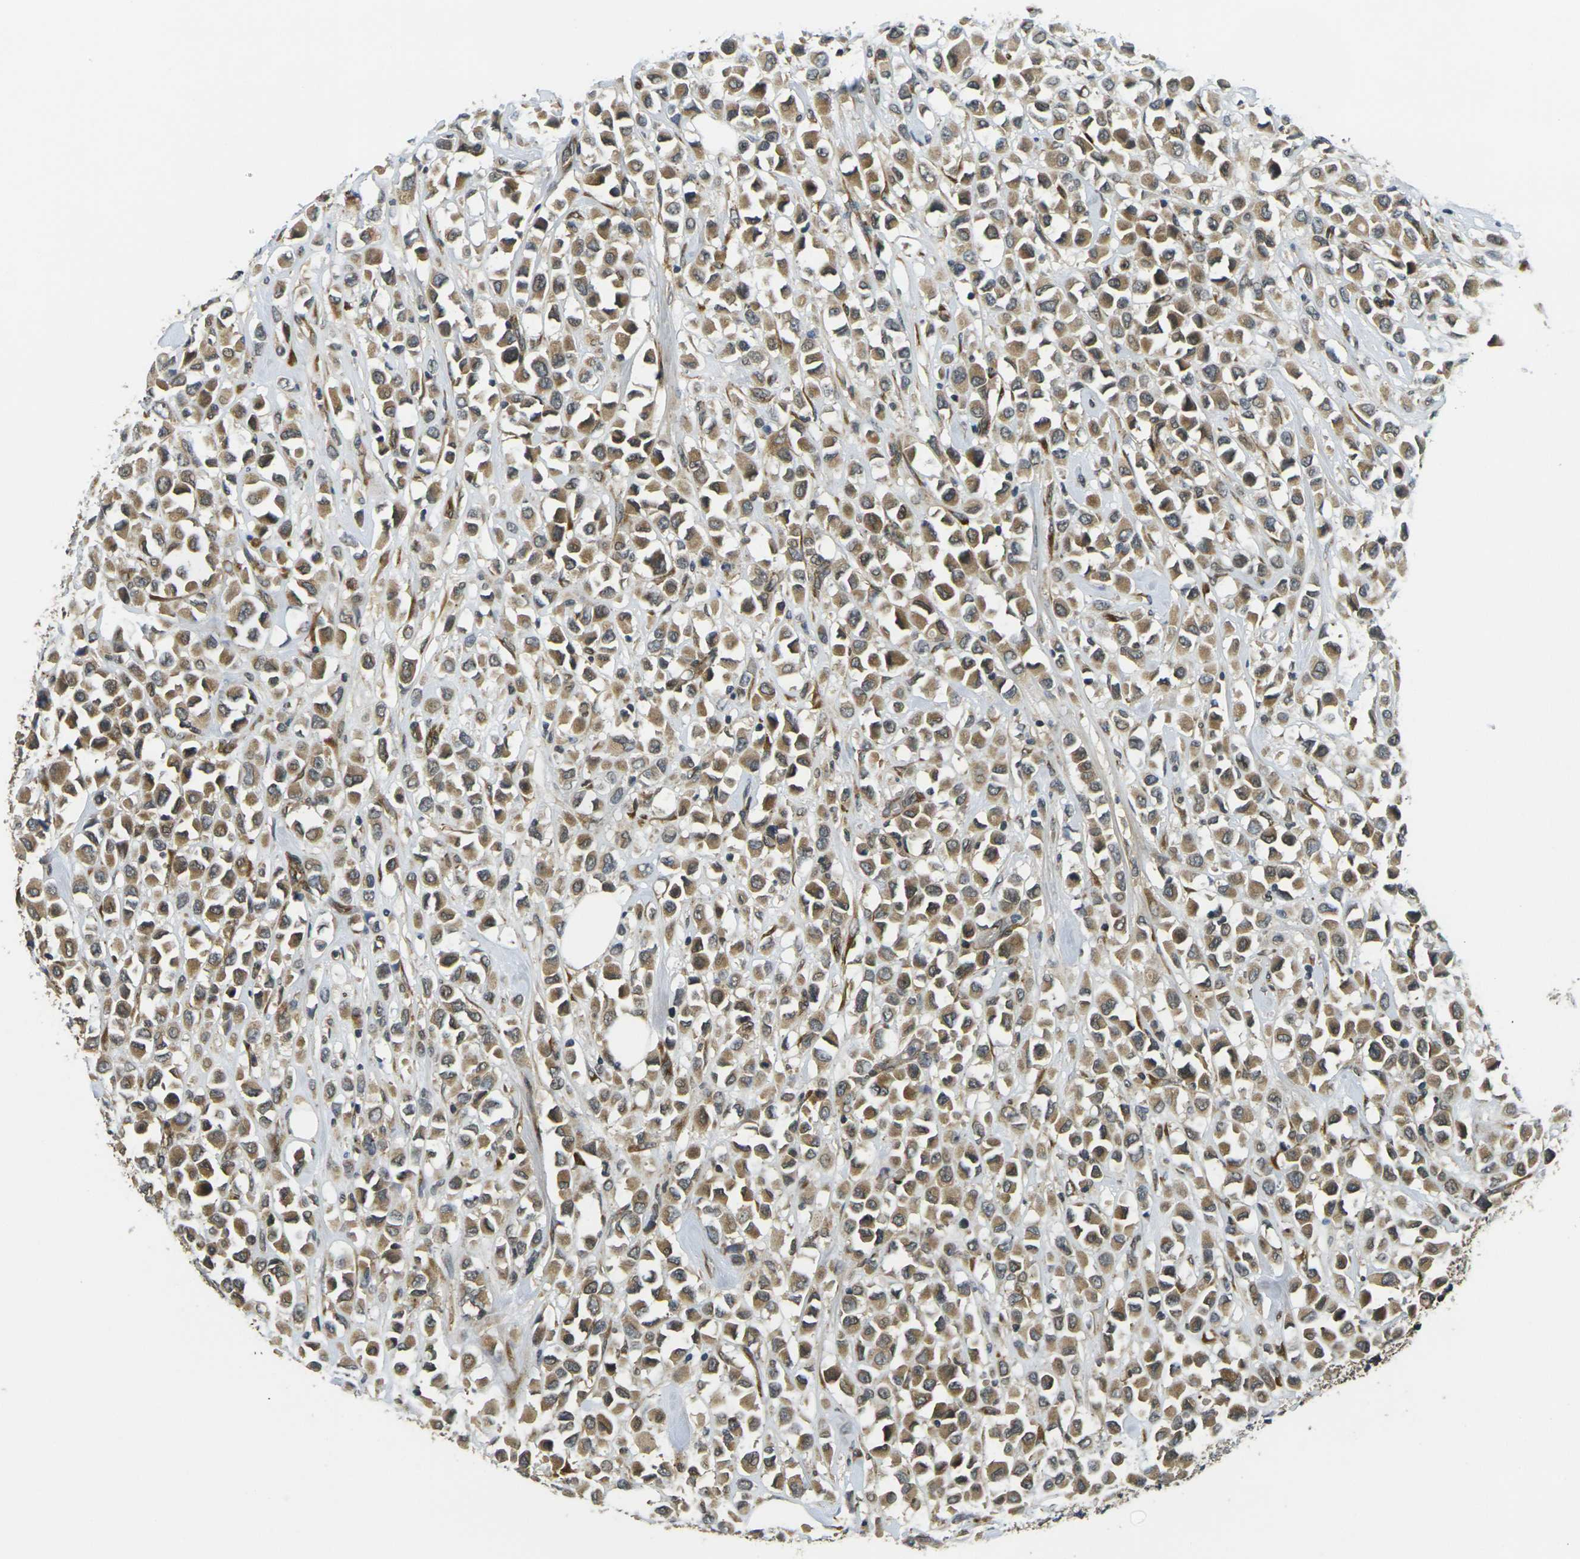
{"staining": {"intensity": "moderate", "quantity": ">75%", "location": "cytoplasmic/membranous"}, "tissue": "breast cancer", "cell_type": "Tumor cells", "image_type": "cancer", "snomed": [{"axis": "morphology", "description": "Duct carcinoma"}, {"axis": "topography", "description": "Breast"}], "caption": "Approximately >75% of tumor cells in breast infiltrating ductal carcinoma show moderate cytoplasmic/membranous protein expression as visualized by brown immunohistochemical staining.", "gene": "FUT11", "patient": {"sex": "female", "age": 61}}